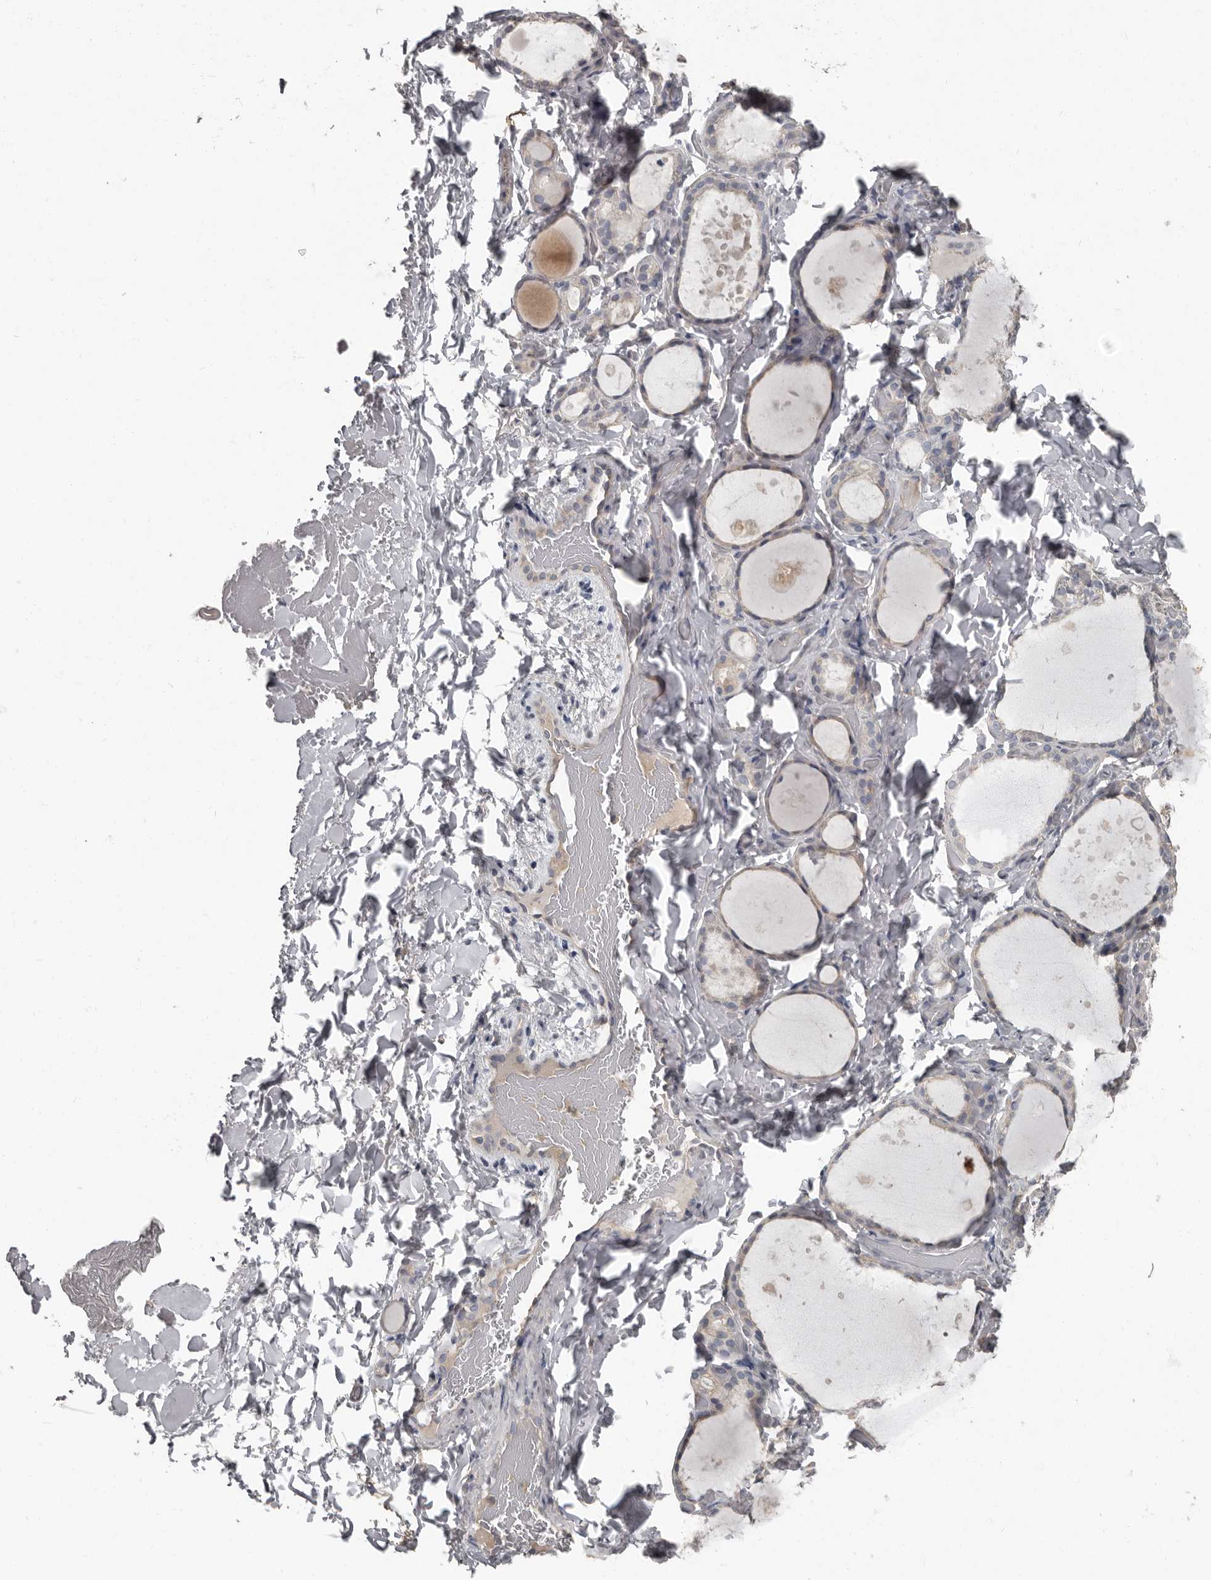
{"staining": {"intensity": "negative", "quantity": "none", "location": "none"}, "tissue": "thyroid gland", "cell_type": "Glandular cells", "image_type": "normal", "snomed": [{"axis": "morphology", "description": "Normal tissue, NOS"}, {"axis": "topography", "description": "Thyroid gland"}], "caption": "Immunohistochemistry of normal thyroid gland demonstrates no expression in glandular cells.", "gene": "CA6", "patient": {"sex": "female", "age": 44}}